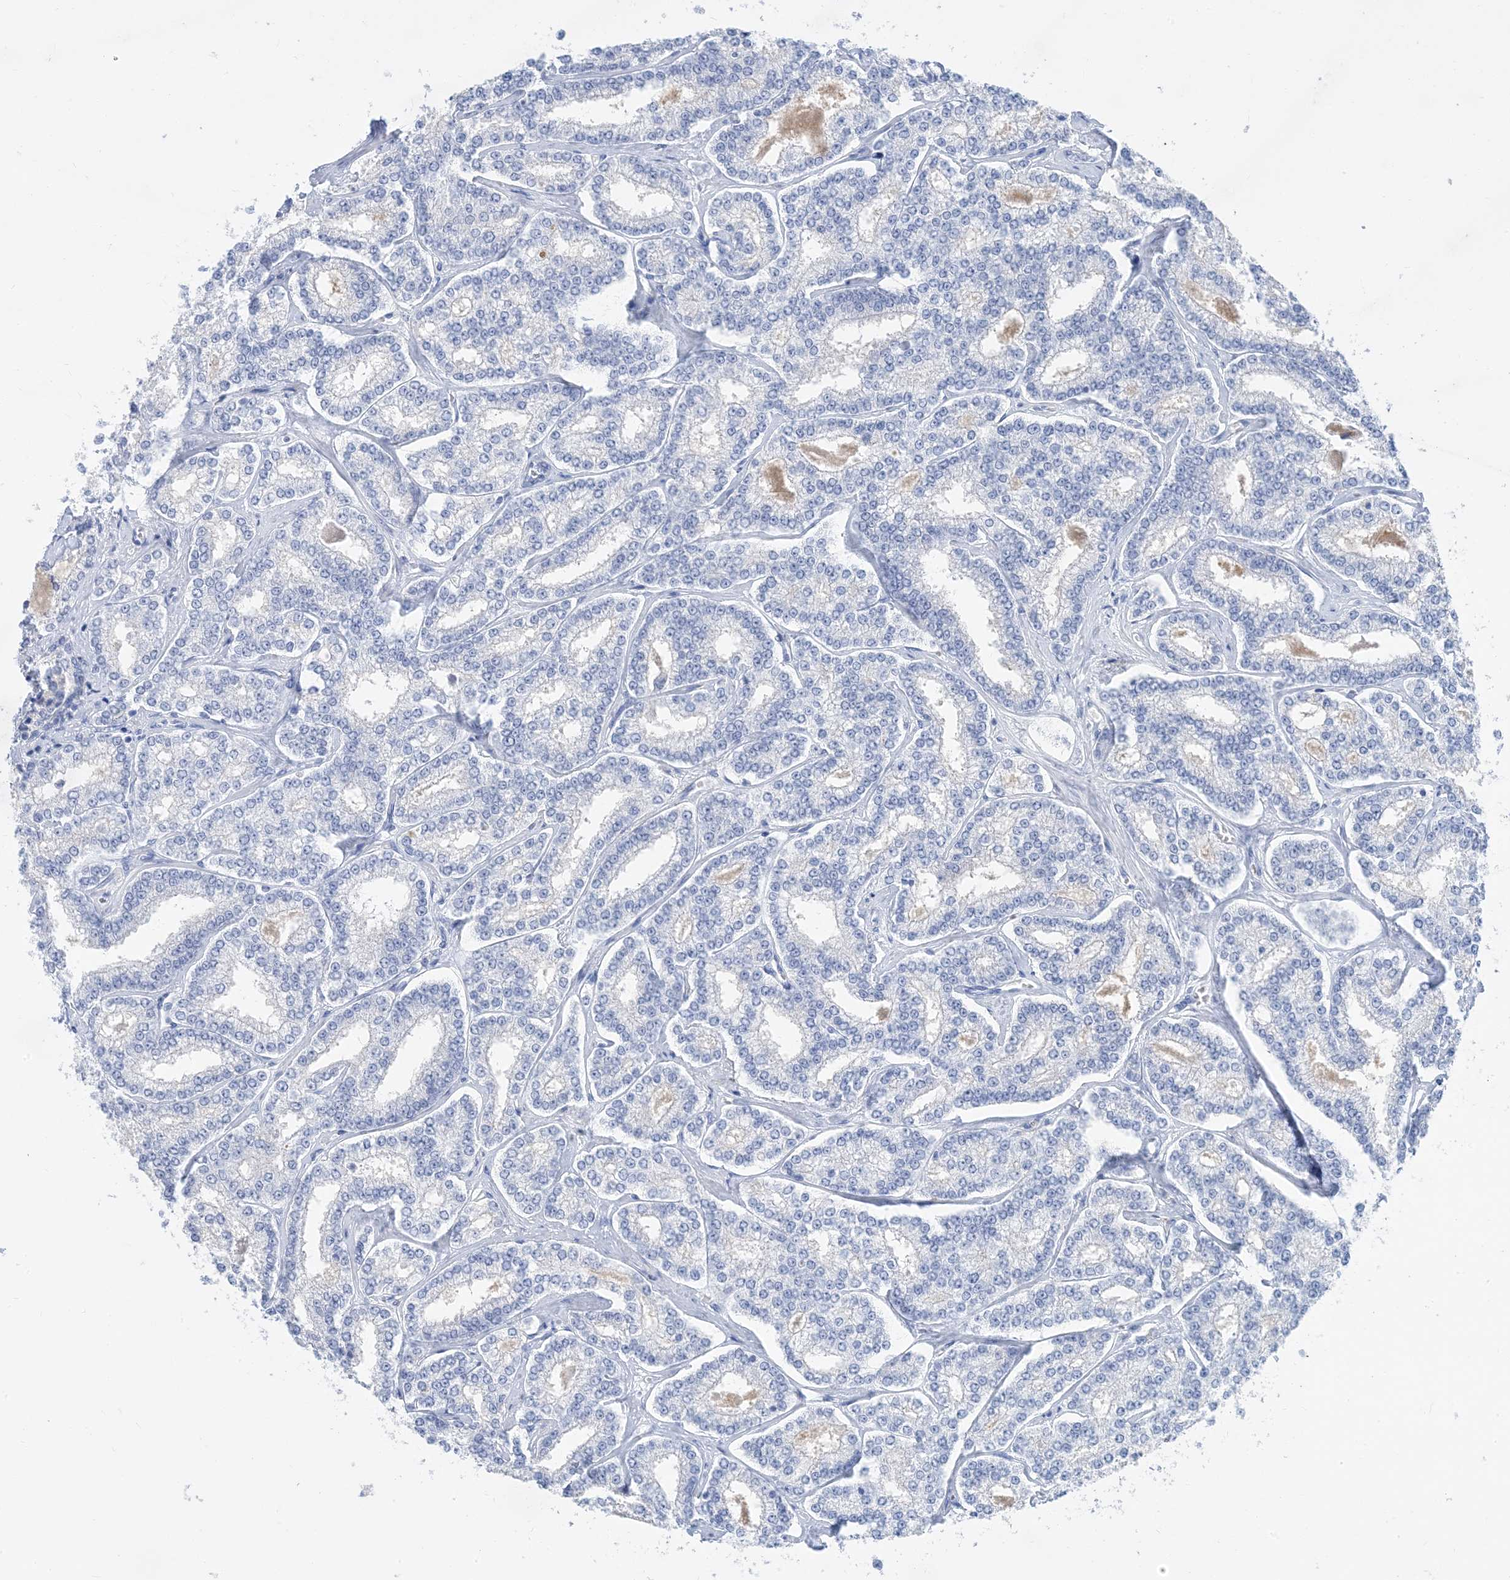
{"staining": {"intensity": "negative", "quantity": "none", "location": "none"}, "tissue": "prostate cancer", "cell_type": "Tumor cells", "image_type": "cancer", "snomed": [{"axis": "morphology", "description": "Normal tissue, NOS"}, {"axis": "morphology", "description": "Adenocarcinoma, High grade"}, {"axis": "topography", "description": "Prostate"}], "caption": "Immunohistochemistry (IHC) of human prostate cancer demonstrates no expression in tumor cells.", "gene": "SH3YL1", "patient": {"sex": "male", "age": 83}}